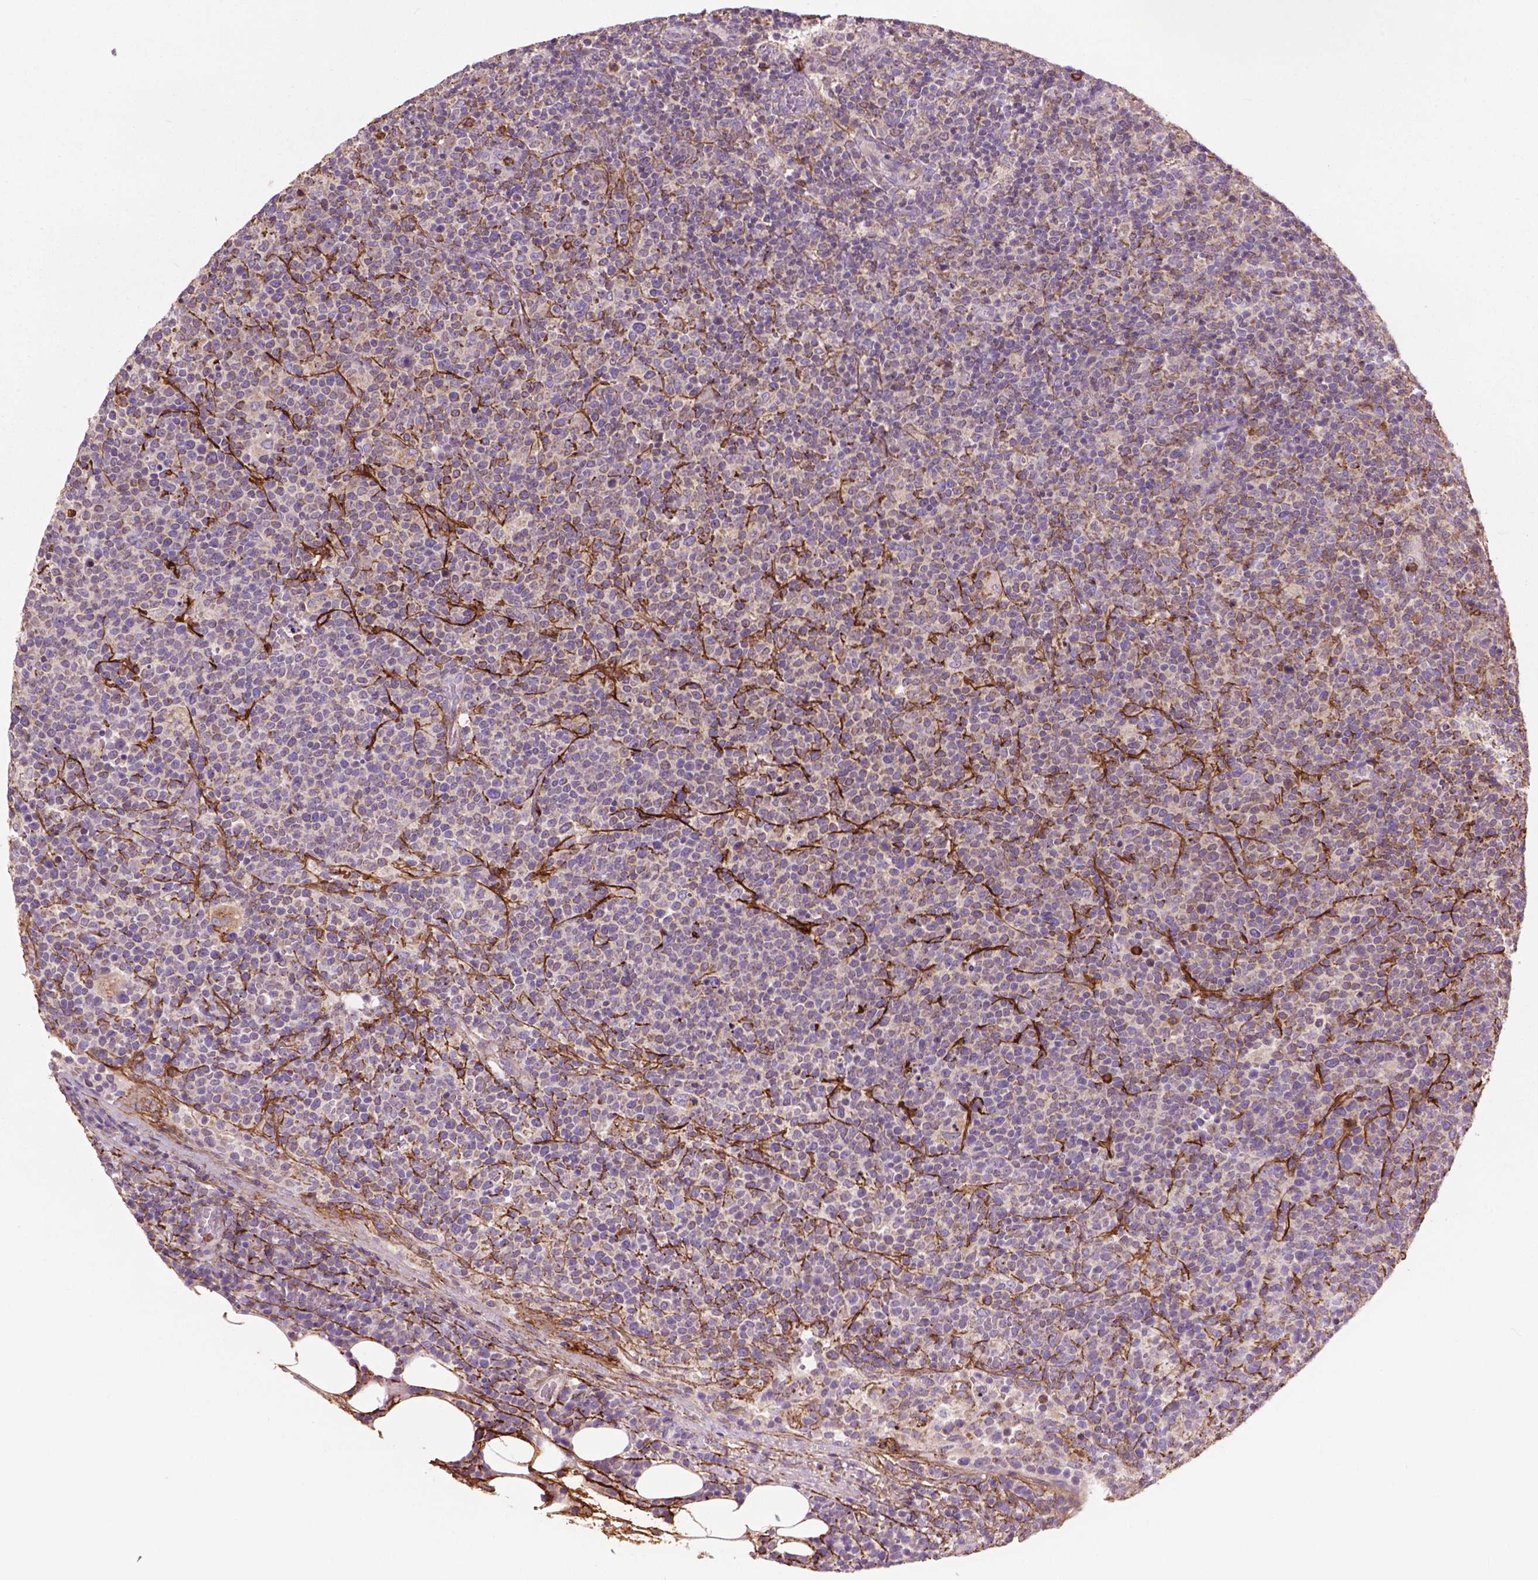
{"staining": {"intensity": "negative", "quantity": "none", "location": "none"}, "tissue": "lymphoma", "cell_type": "Tumor cells", "image_type": "cancer", "snomed": [{"axis": "morphology", "description": "Malignant lymphoma, non-Hodgkin's type, High grade"}, {"axis": "topography", "description": "Lymph node"}], "caption": "Tumor cells show no significant protein positivity in high-grade malignant lymphoma, non-Hodgkin's type. The staining is performed using DAB (3,3'-diaminobenzidine) brown chromogen with nuclei counter-stained in using hematoxylin.", "gene": "LRRC3C", "patient": {"sex": "male", "age": 61}}